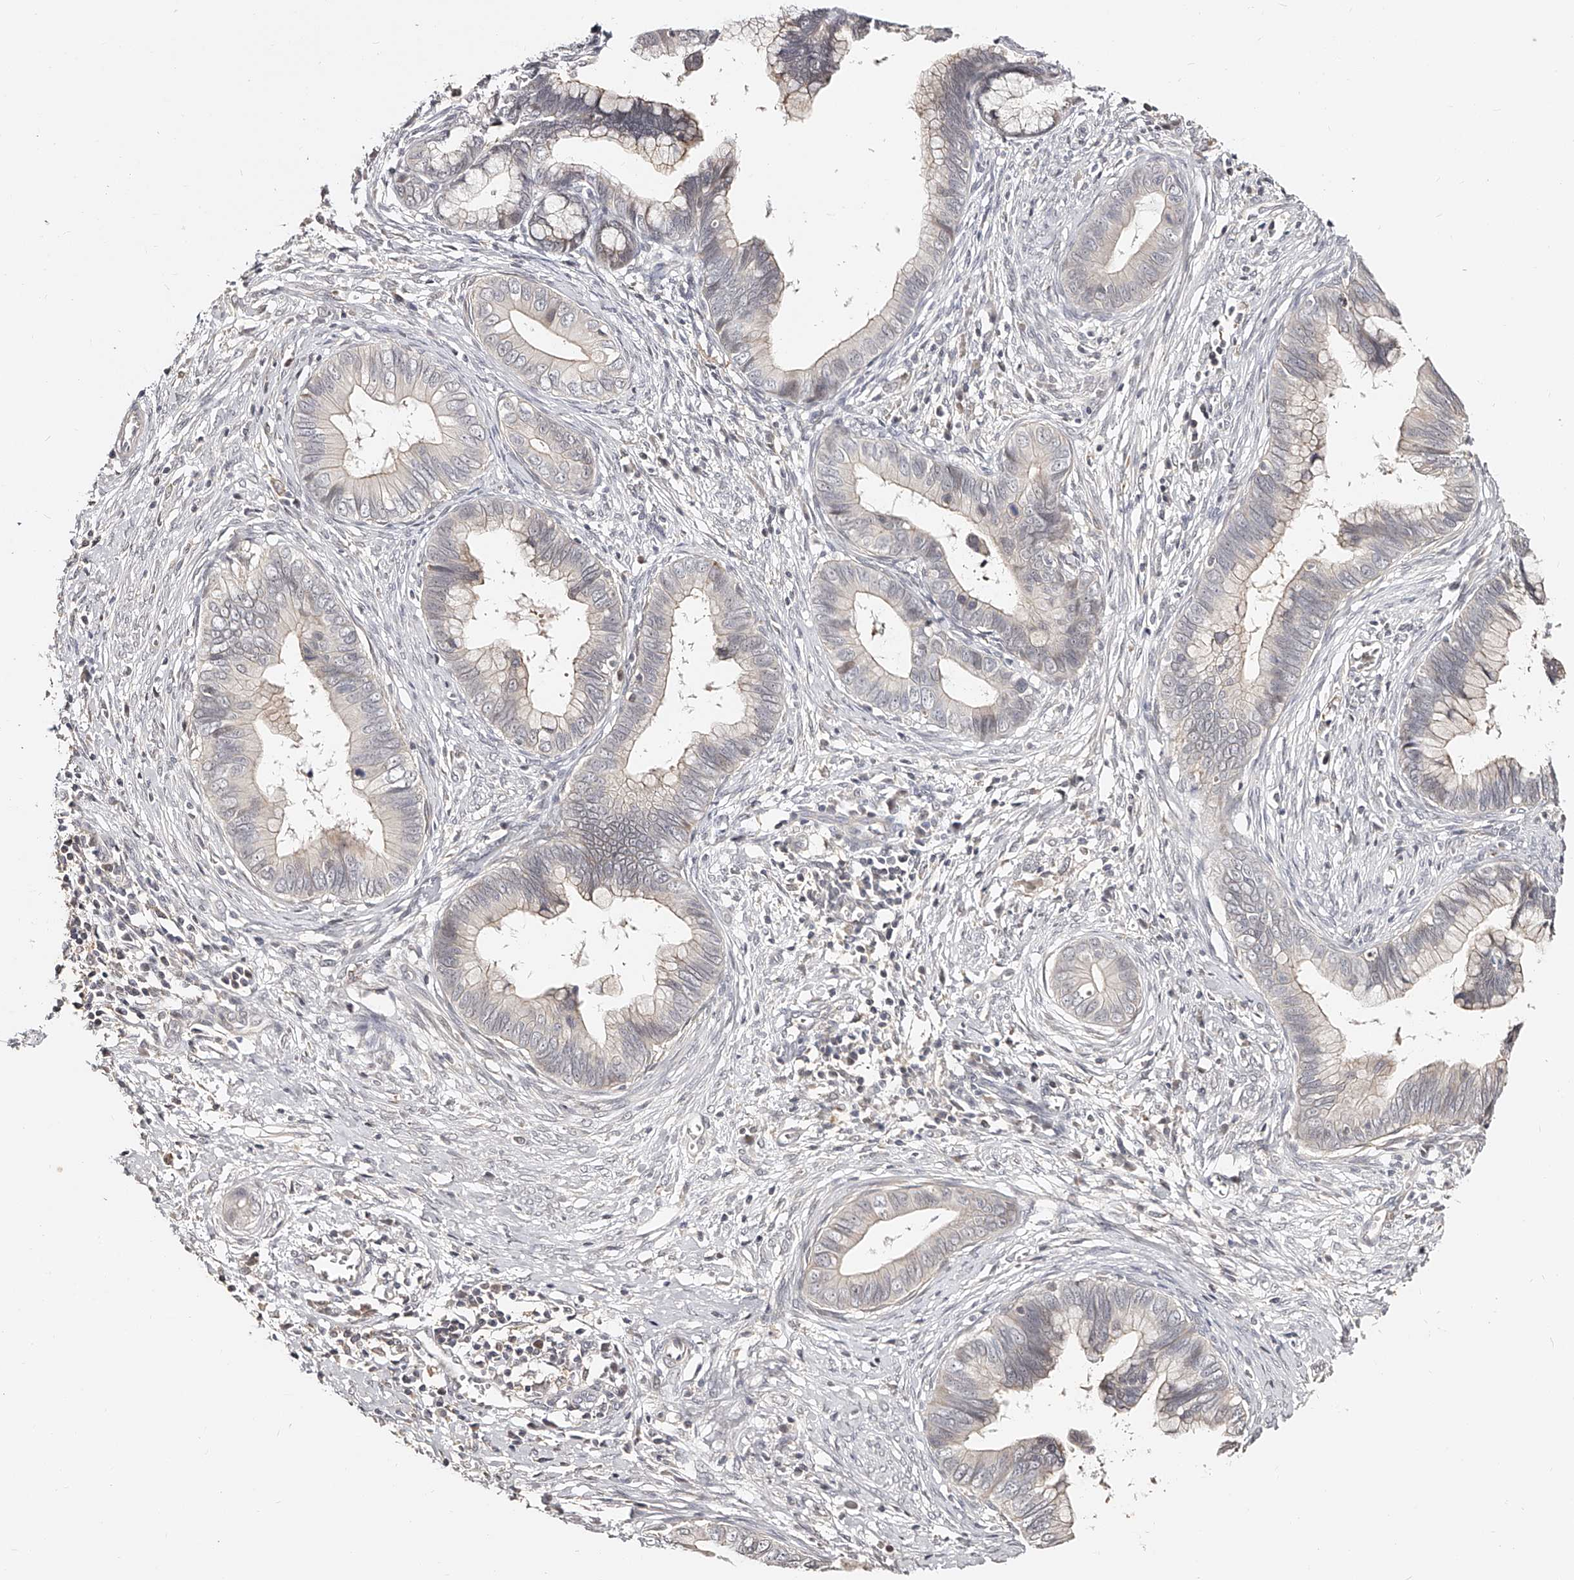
{"staining": {"intensity": "negative", "quantity": "none", "location": "none"}, "tissue": "cervical cancer", "cell_type": "Tumor cells", "image_type": "cancer", "snomed": [{"axis": "morphology", "description": "Adenocarcinoma, NOS"}, {"axis": "topography", "description": "Cervix"}], "caption": "Immunohistochemistry (IHC) of cervical adenocarcinoma exhibits no staining in tumor cells. (Immunohistochemistry, brightfield microscopy, high magnification).", "gene": "ZNF789", "patient": {"sex": "female", "age": 44}}